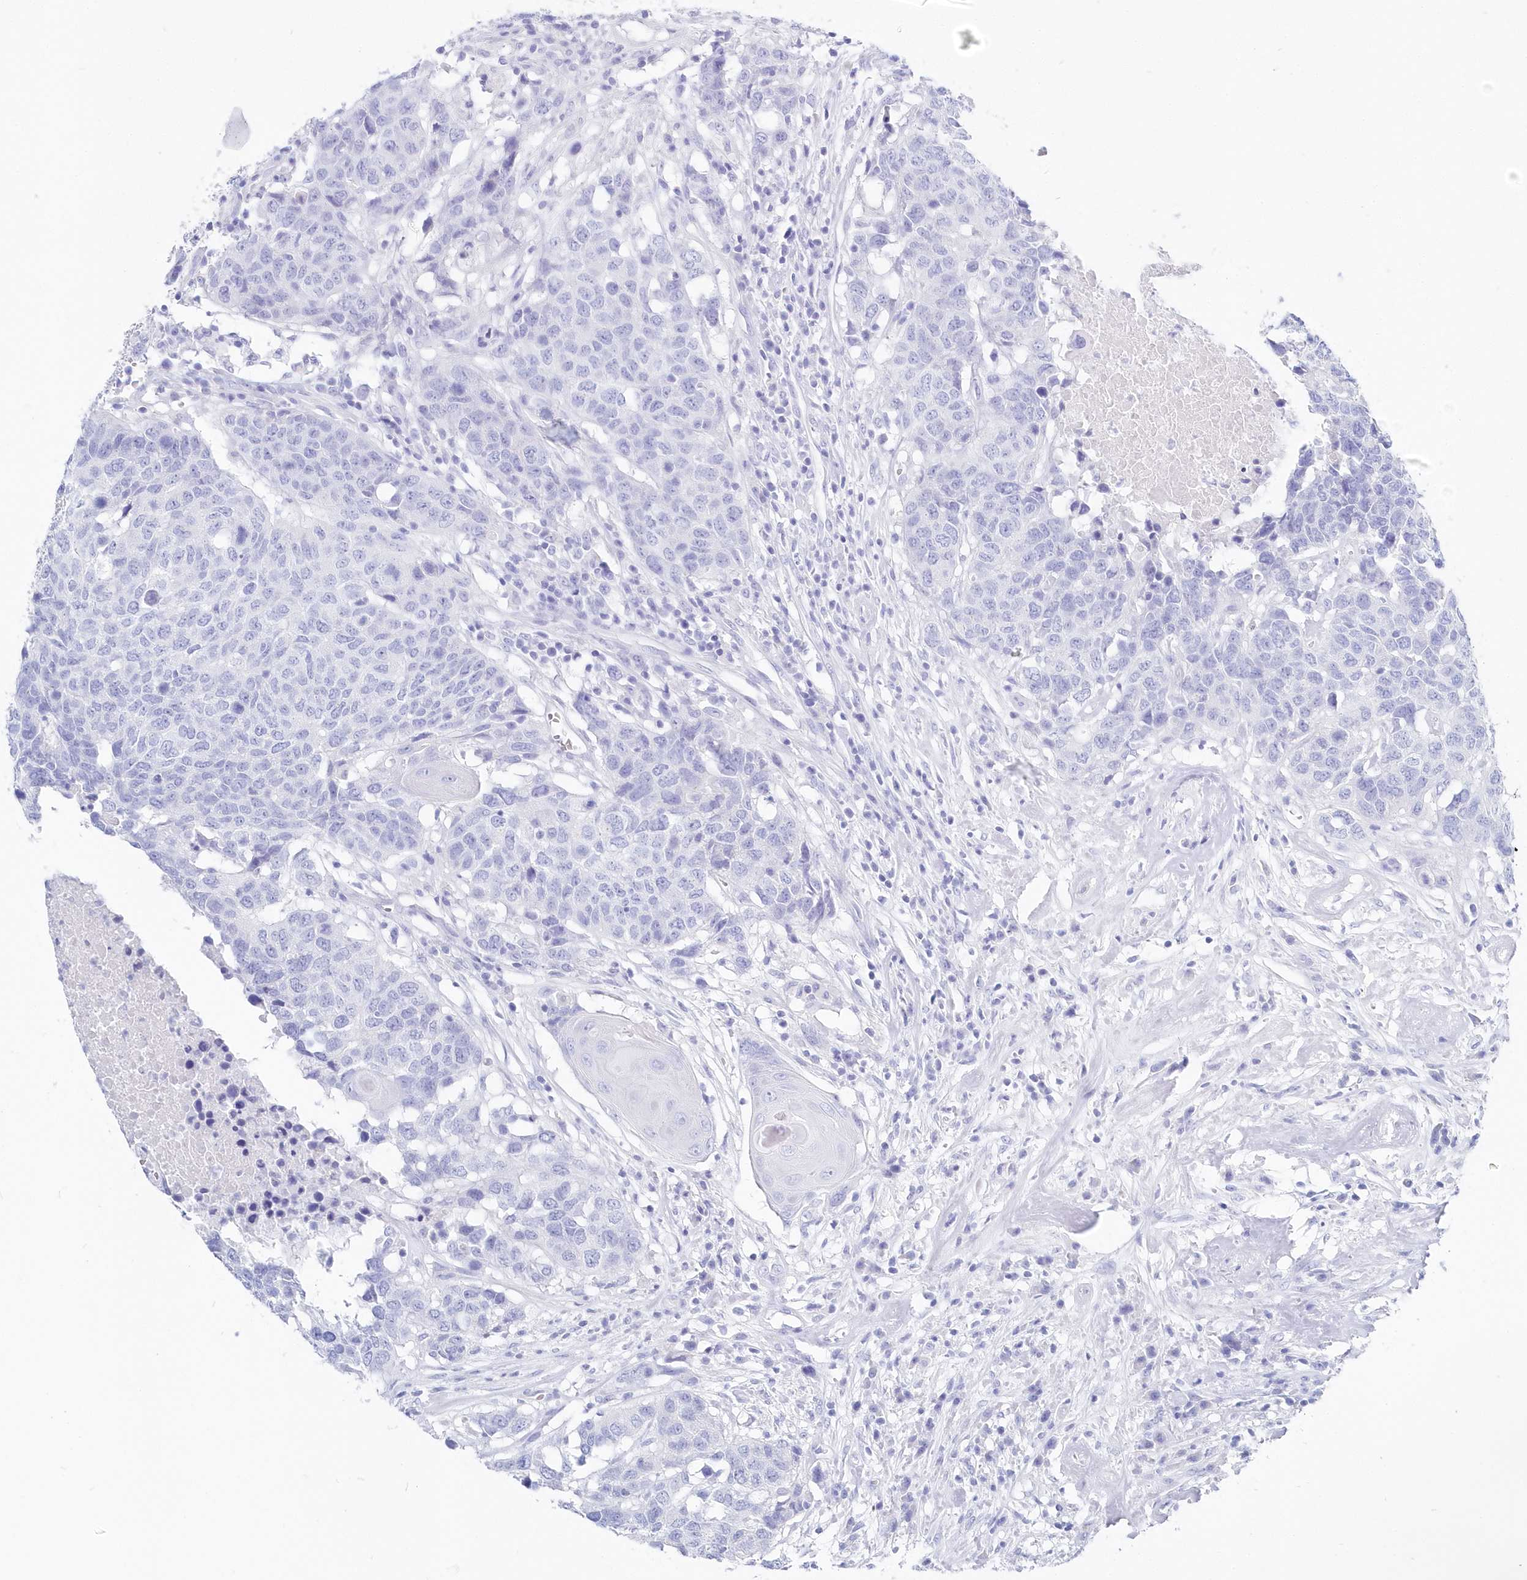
{"staining": {"intensity": "negative", "quantity": "none", "location": "none"}, "tissue": "head and neck cancer", "cell_type": "Tumor cells", "image_type": "cancer", "snomed": [{"axis": "morphology", "description": "Squamous cell carcinoma, NOS"}, {"axis": "topography", "description": "Head-Neck"}], "caption": "Micrograph shows no protein positivity in tumor cells of head and neck cancer tissue.", "gene": "CSNK1G2", "patient": {"sex": "male", "age": 66}}